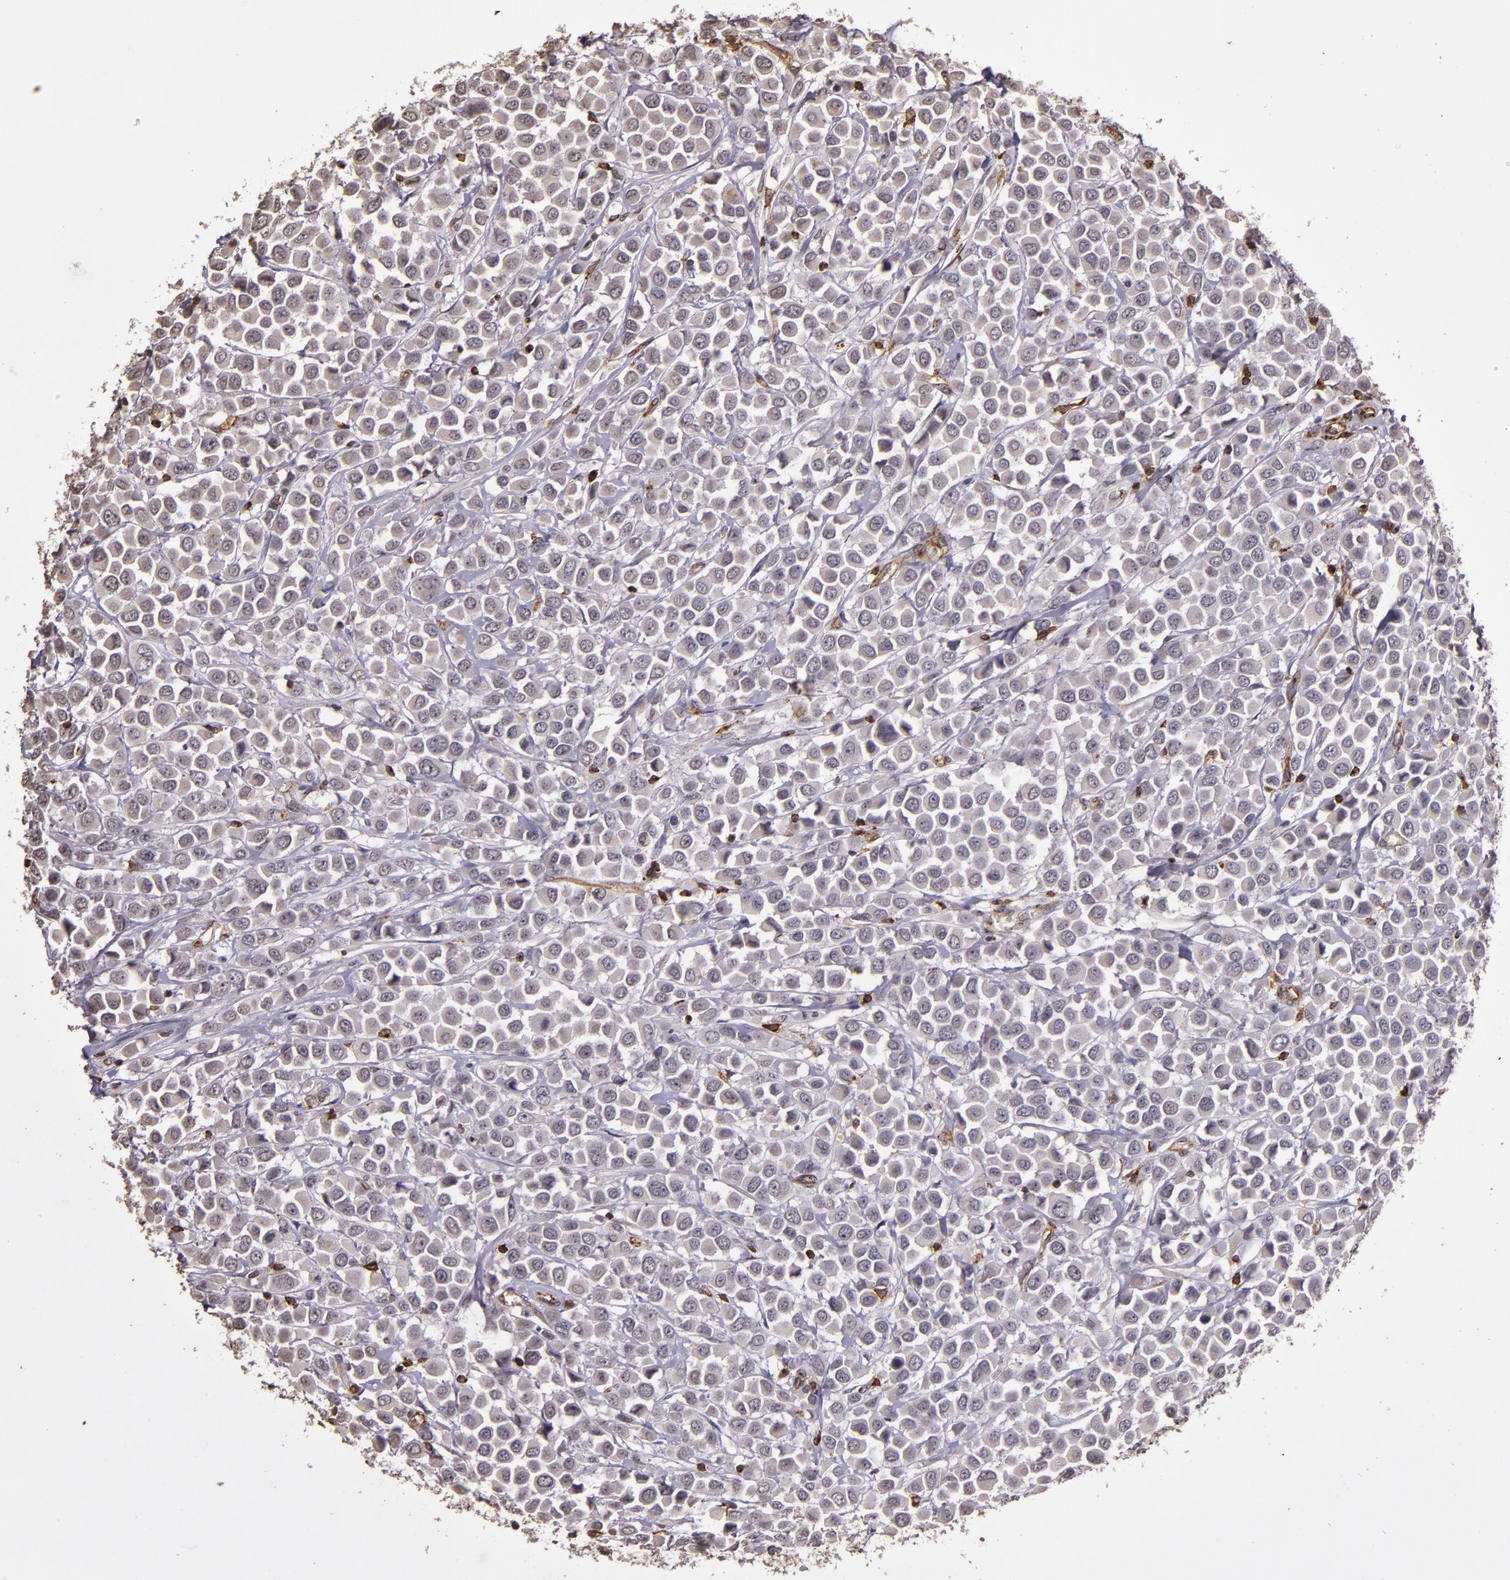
{"staining": {"intensity": "negative", "quantity": "none", "location": "none"}, "tissue": "breast cancer", "cell_type": "Tumor cells", "image_type": "cancer", "snomed": [{"axis": "morphology", "description": "Duct carcinoma"}, {"axis": "topography", "description": "Breast"}], "caption": "Immunohistochemical staining of breast cancer (invasive ductal carcinoma) shows no significant staining in tumor cells.", "gene": "SLC2A3", "patient": {"sex": "female", "age": 61}}